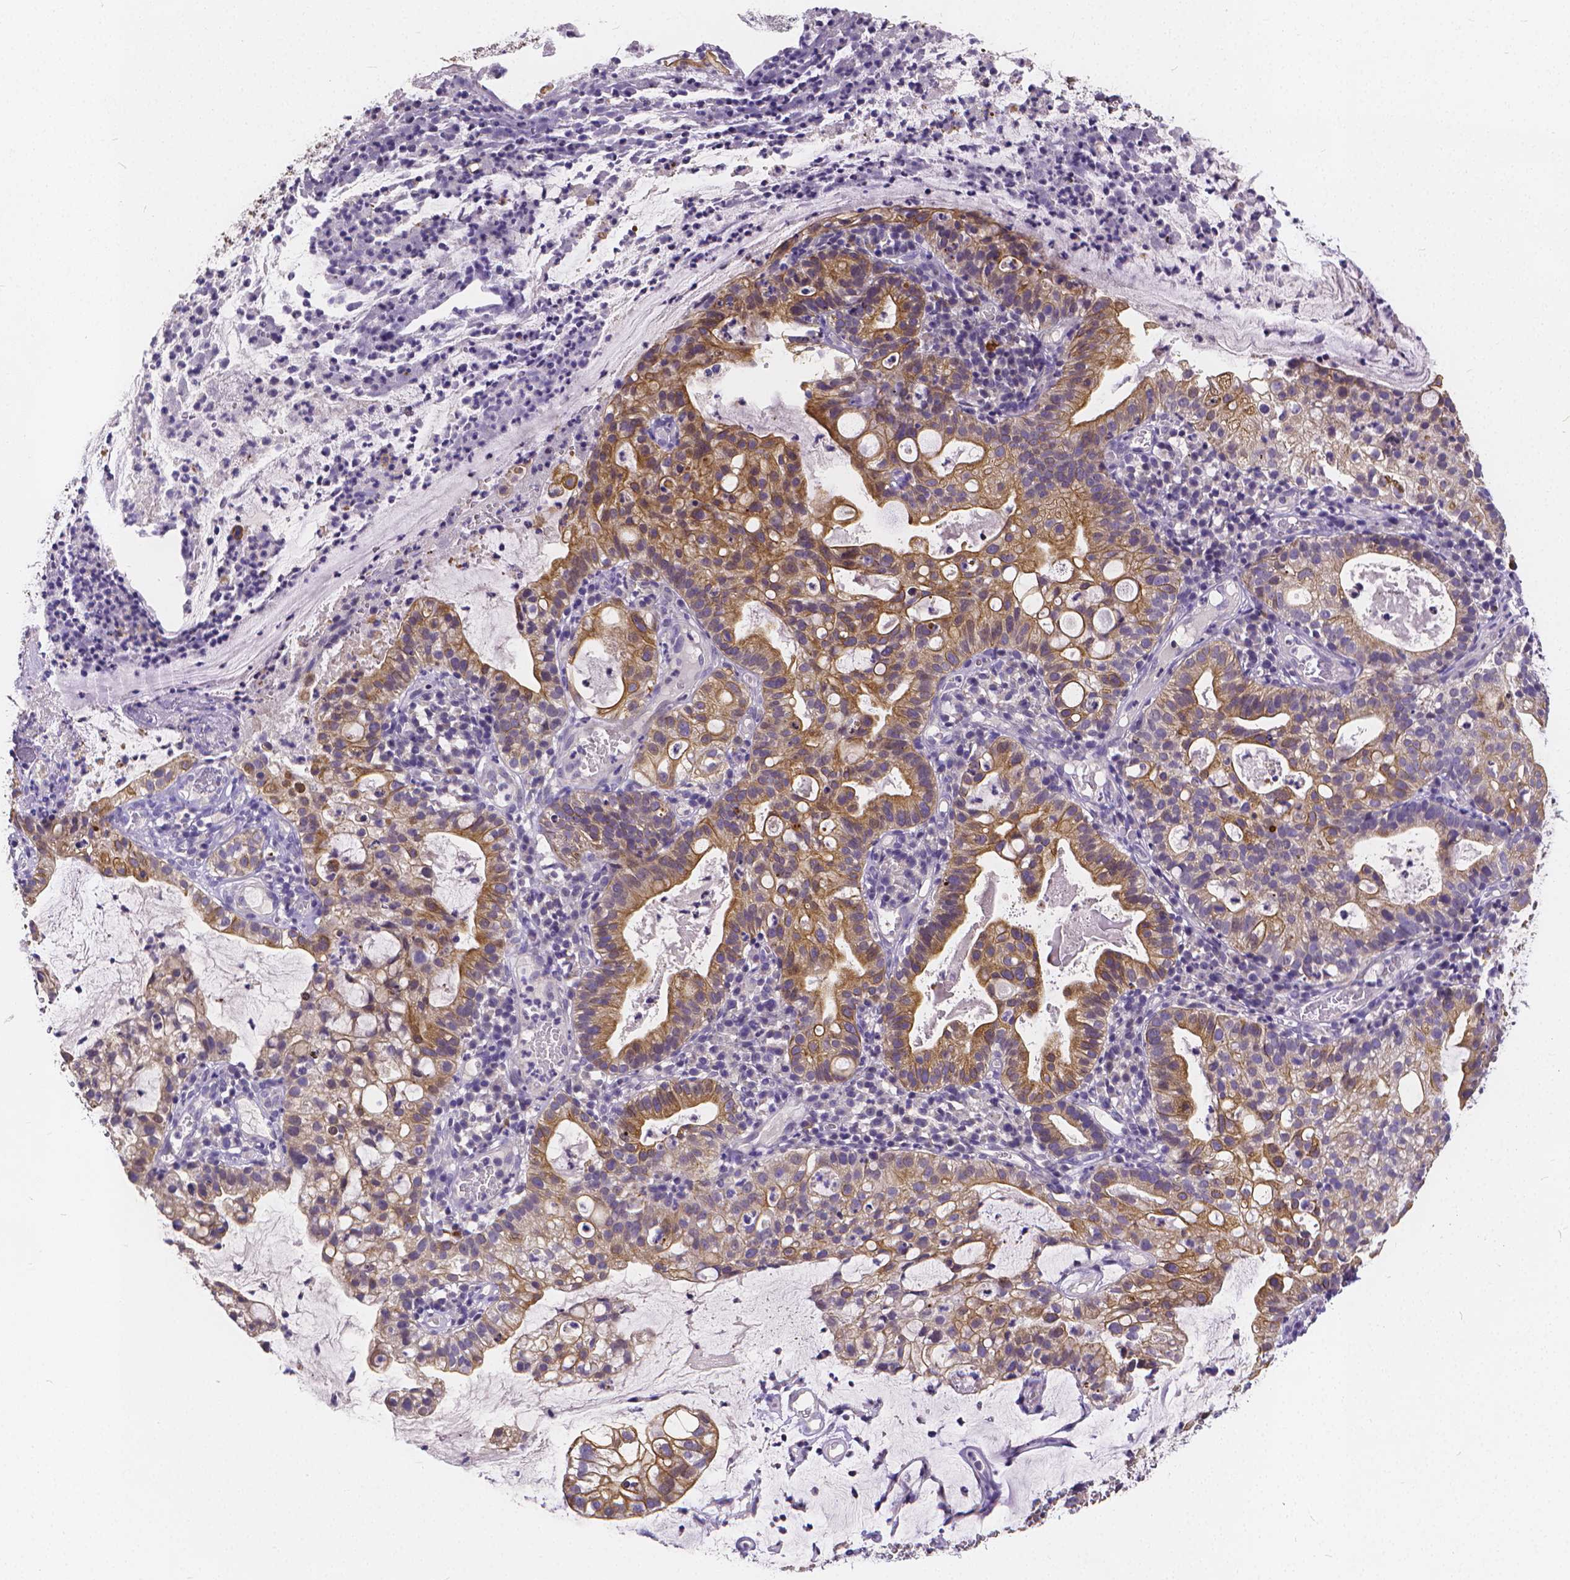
{"staining": {"intensity": "moderate", "quantity": "25%-75%", "location": "cytoplasmic/membranous"}, "tissue": "cervical cancer", "cell_type": "Tumor cells", "image_type": "cancer", "snomed": [{"axis": "morphology", "description": "Adenocarcinoma, NOS"}, {"axis": "topography", "description": "Cervix"}], "caption": "Protein staining exhibits moderate cytoplasmic/membranous expression in approximately 25%-75% of tumor cells in cervical cancer (adenocarcinoma).", "gene": "GLRB", "patient": {"sex": "female", "age": 41}}